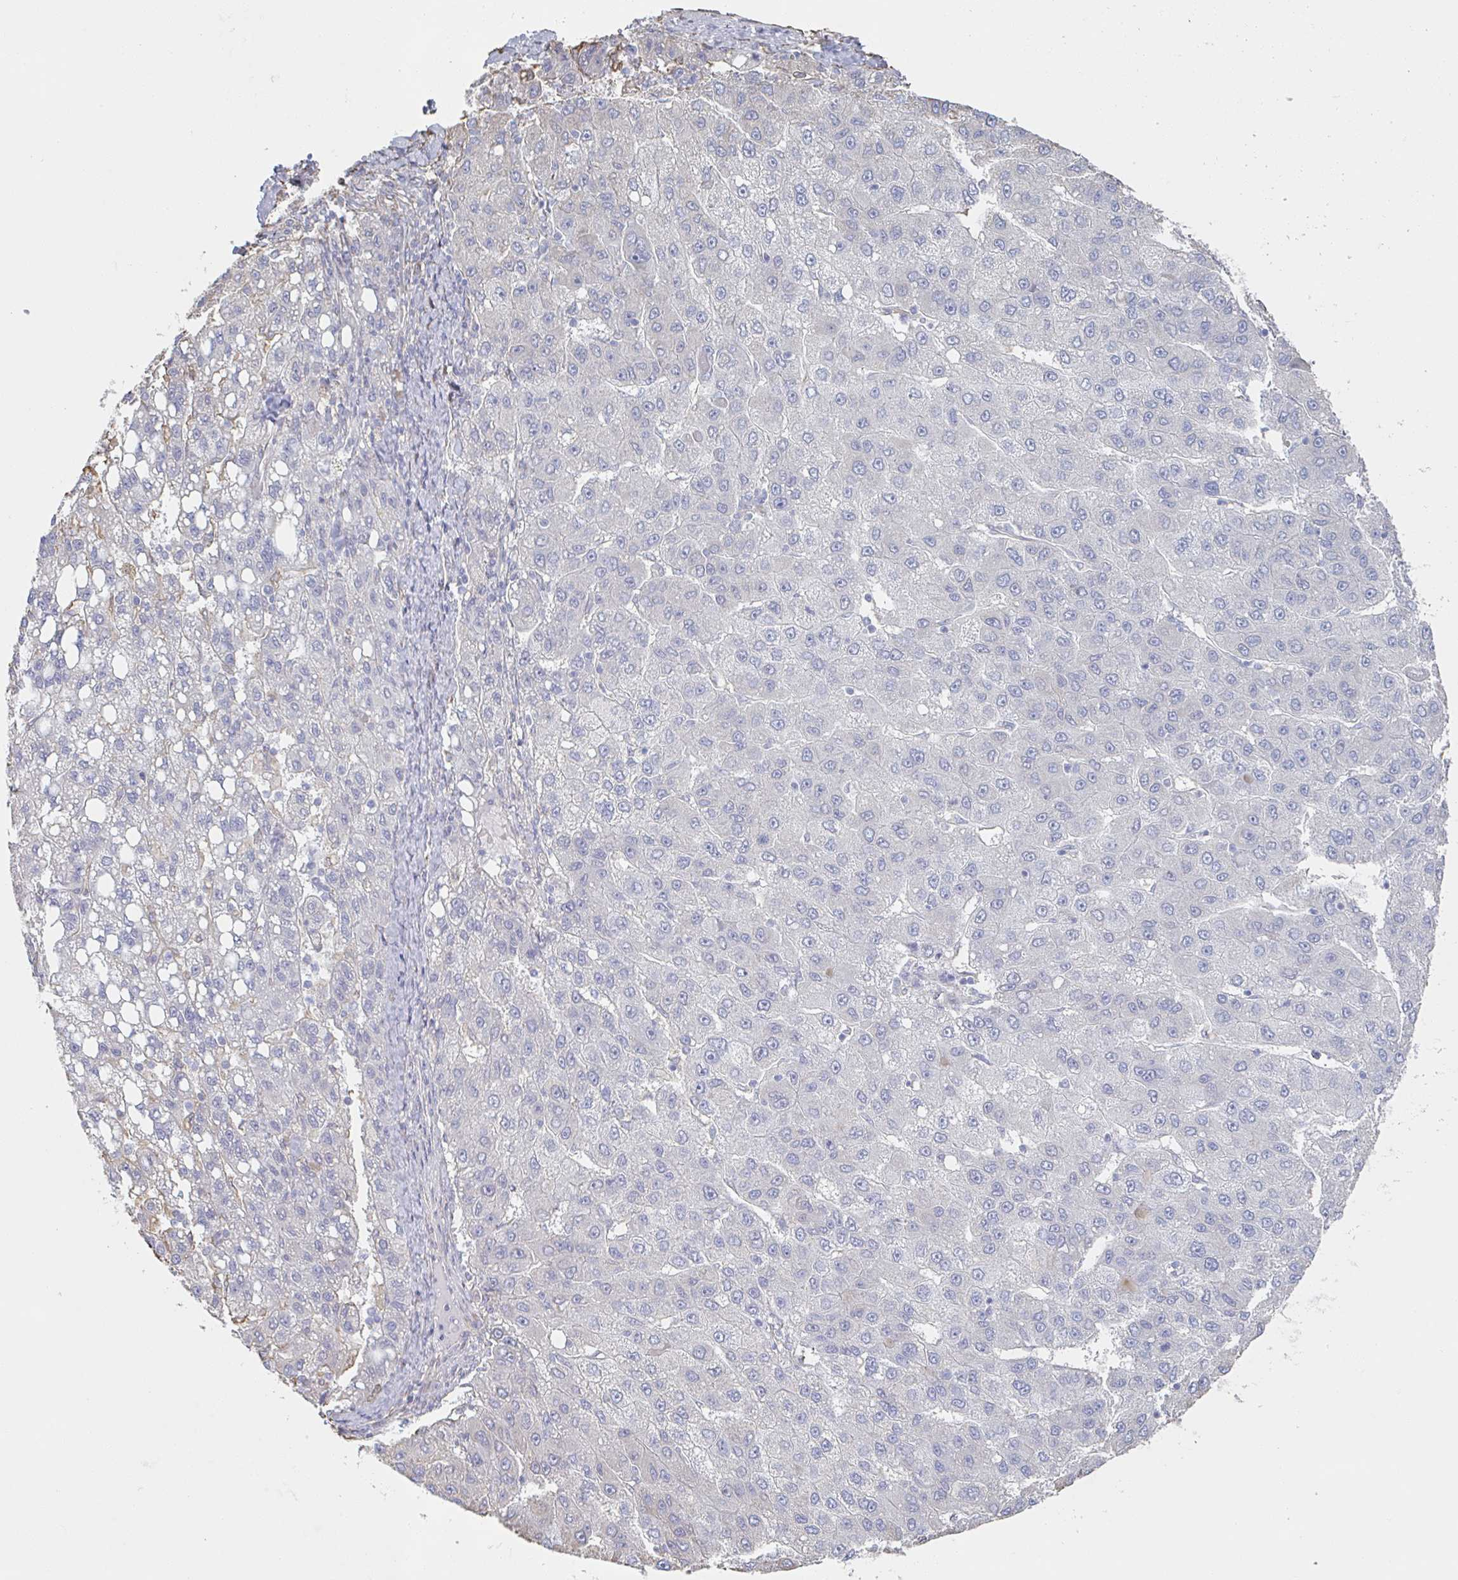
{"staining": {"intensity": "negative", "quantity": "none", "location": "none"}, "tissue": "liver cancer", "cell_type": "Tumor cells", "image_type": "cancer", "snomed": [{"axis": "morphology", "description": "Carcinoma, Hepatocellular, NOS"}, {"axis": "topography", "description": "Liver"}], "caption": "A histopathology image of human liver cancer is negative for staining in tumor cells.", "gene": "RAB5IF", "patient": {"sex": "female", "age": 82}}